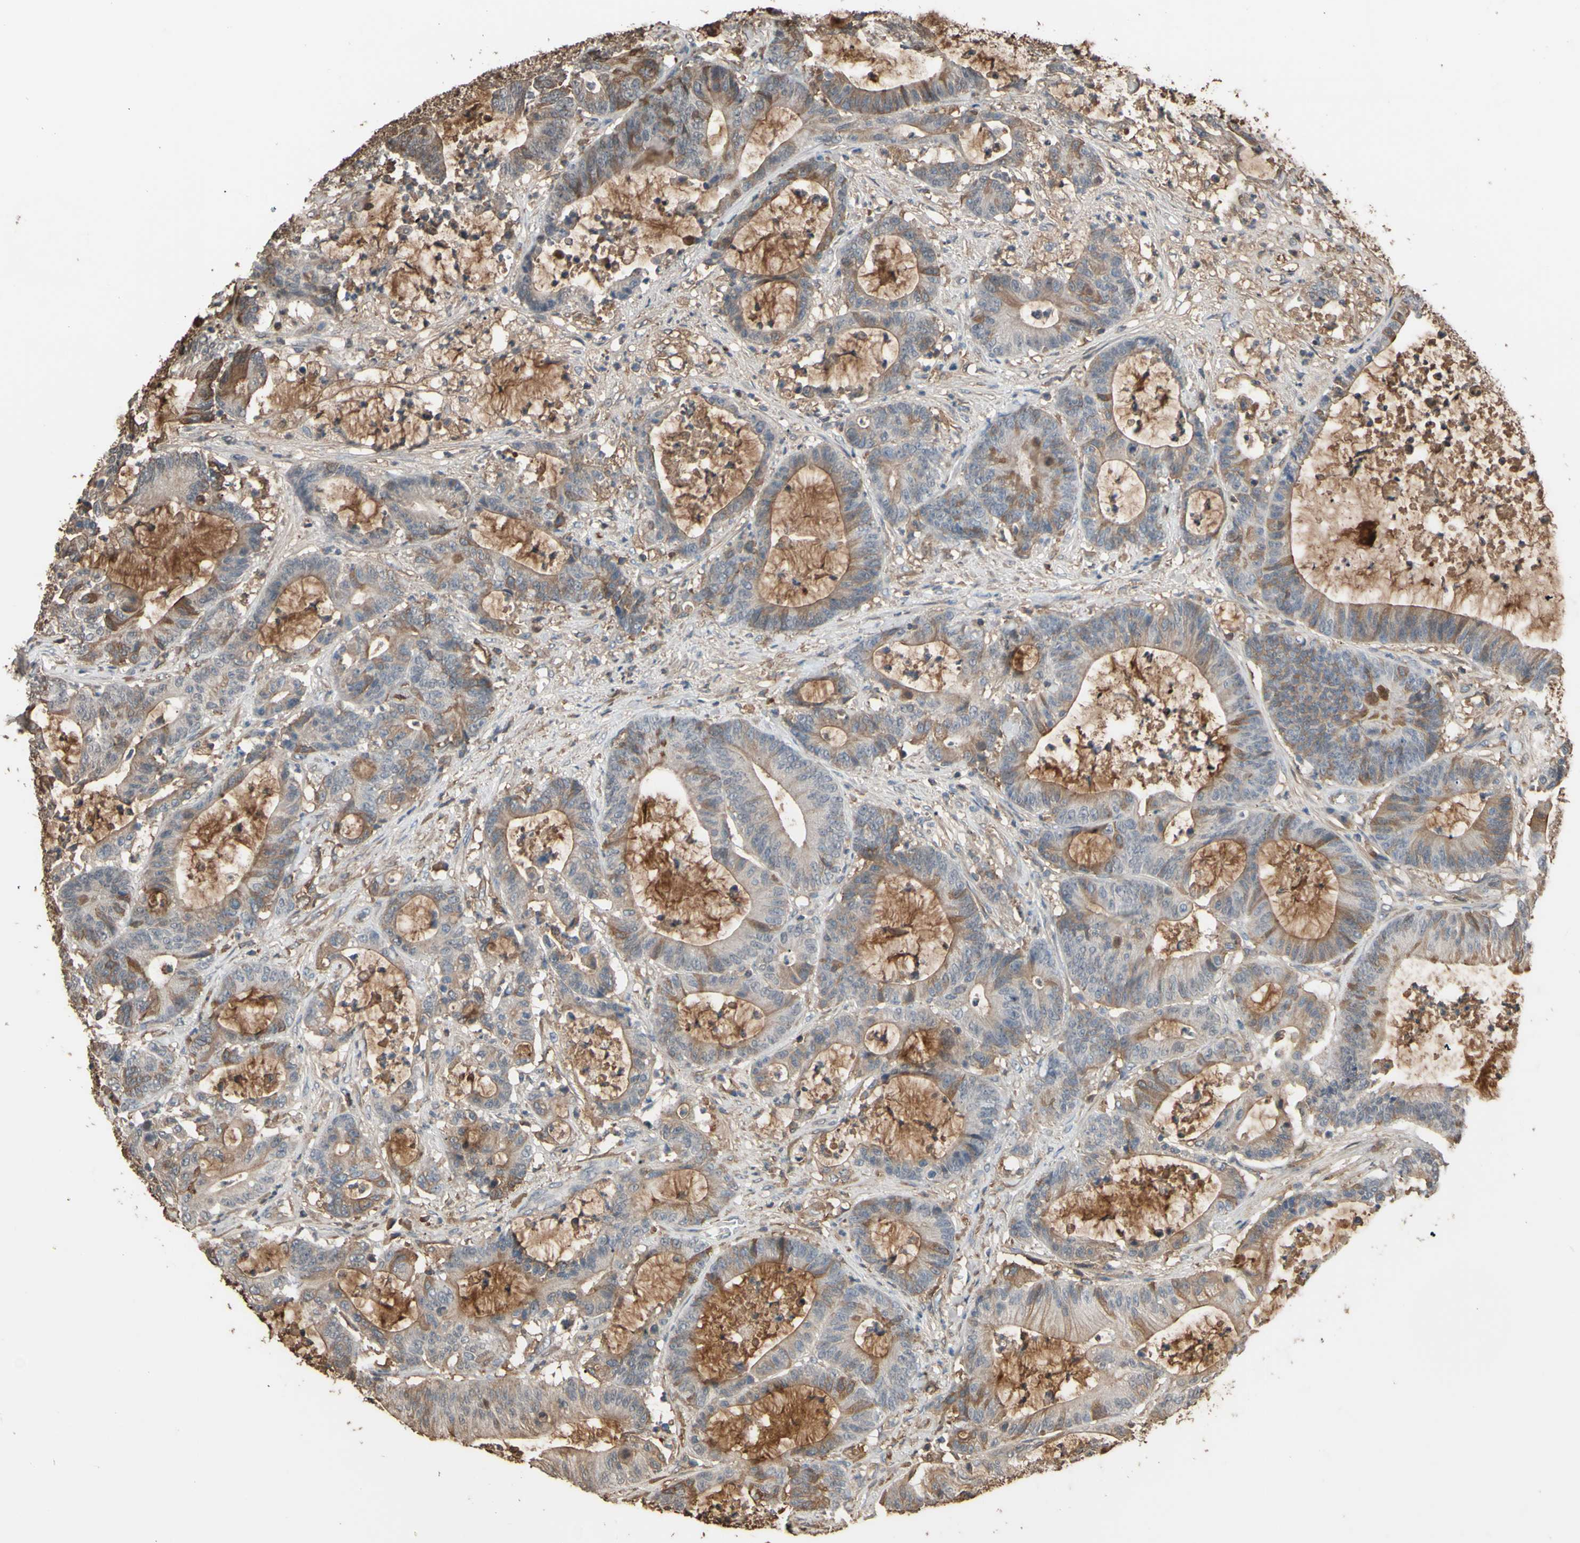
{"staining": {"intensity": "moderate", "quantity": "<25%", "location": "cytoplasmic/membranous"}, "tissue": "colorectal cancer", "cell_type": "Tumor cells", "image_type": "cancer", "snomed": [{"axis": "morphology", "description": "Adenocarcinoma, NOS"}, {"axis": "topography", "description": "Colon"}], "caption": "About <25% of tumor cells in colorectal cancer (adenocarcinoma) reveal moderate cytoplasmic/membranous protein expression as visualized by brown immunohistochemical staining.", "gene": "PTGDS", "patient": {"sex": "female", "age": 84}}